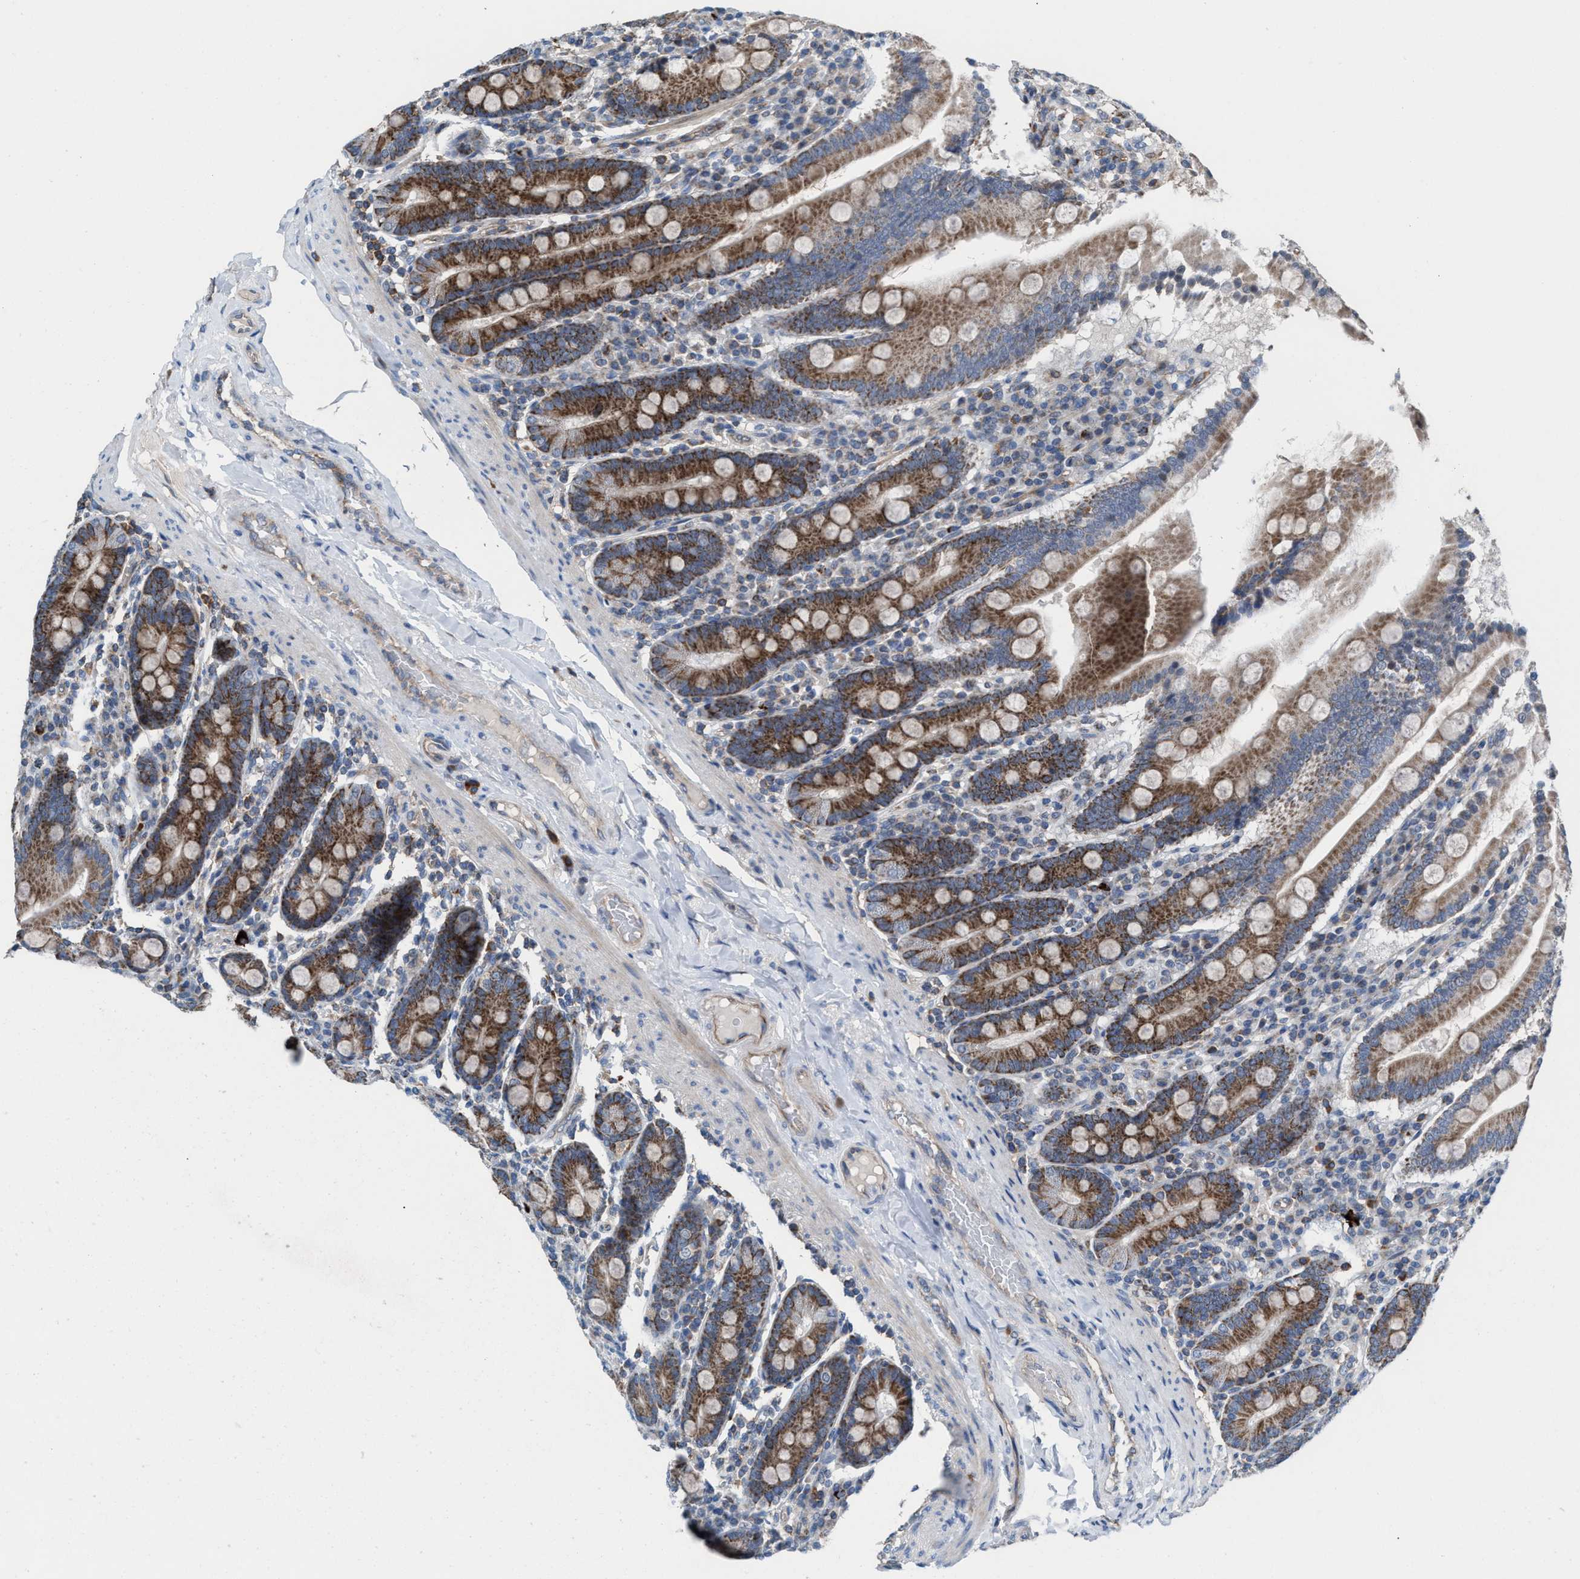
{"staining": {"intensity": "strong", "quantity": ">75%", "location": "cytoplasmic/membranous"}, "tissue": "duodenum", "cell_type": "Glandular cells", "image_type": "normal", "snomed": [{"axis": "morphology", "description": "Normal tissue, NOS"}, {"axis": "topography", "description": "Duodenum"}], "caption": "Immunohistochemistry staining of normal duodenum, which reveals high levels of strong cytoplasmic/membranous positivity in approximately >75% of glandular cells indicating strong cytoplasmic/membranous protein positivity. The staining was performed using DAB (brown) for protein detection and nuclei were counterstained in hematoxylin (blue).", "gene": "MRM1", "patient": {"sex": "male", "age": 50}}